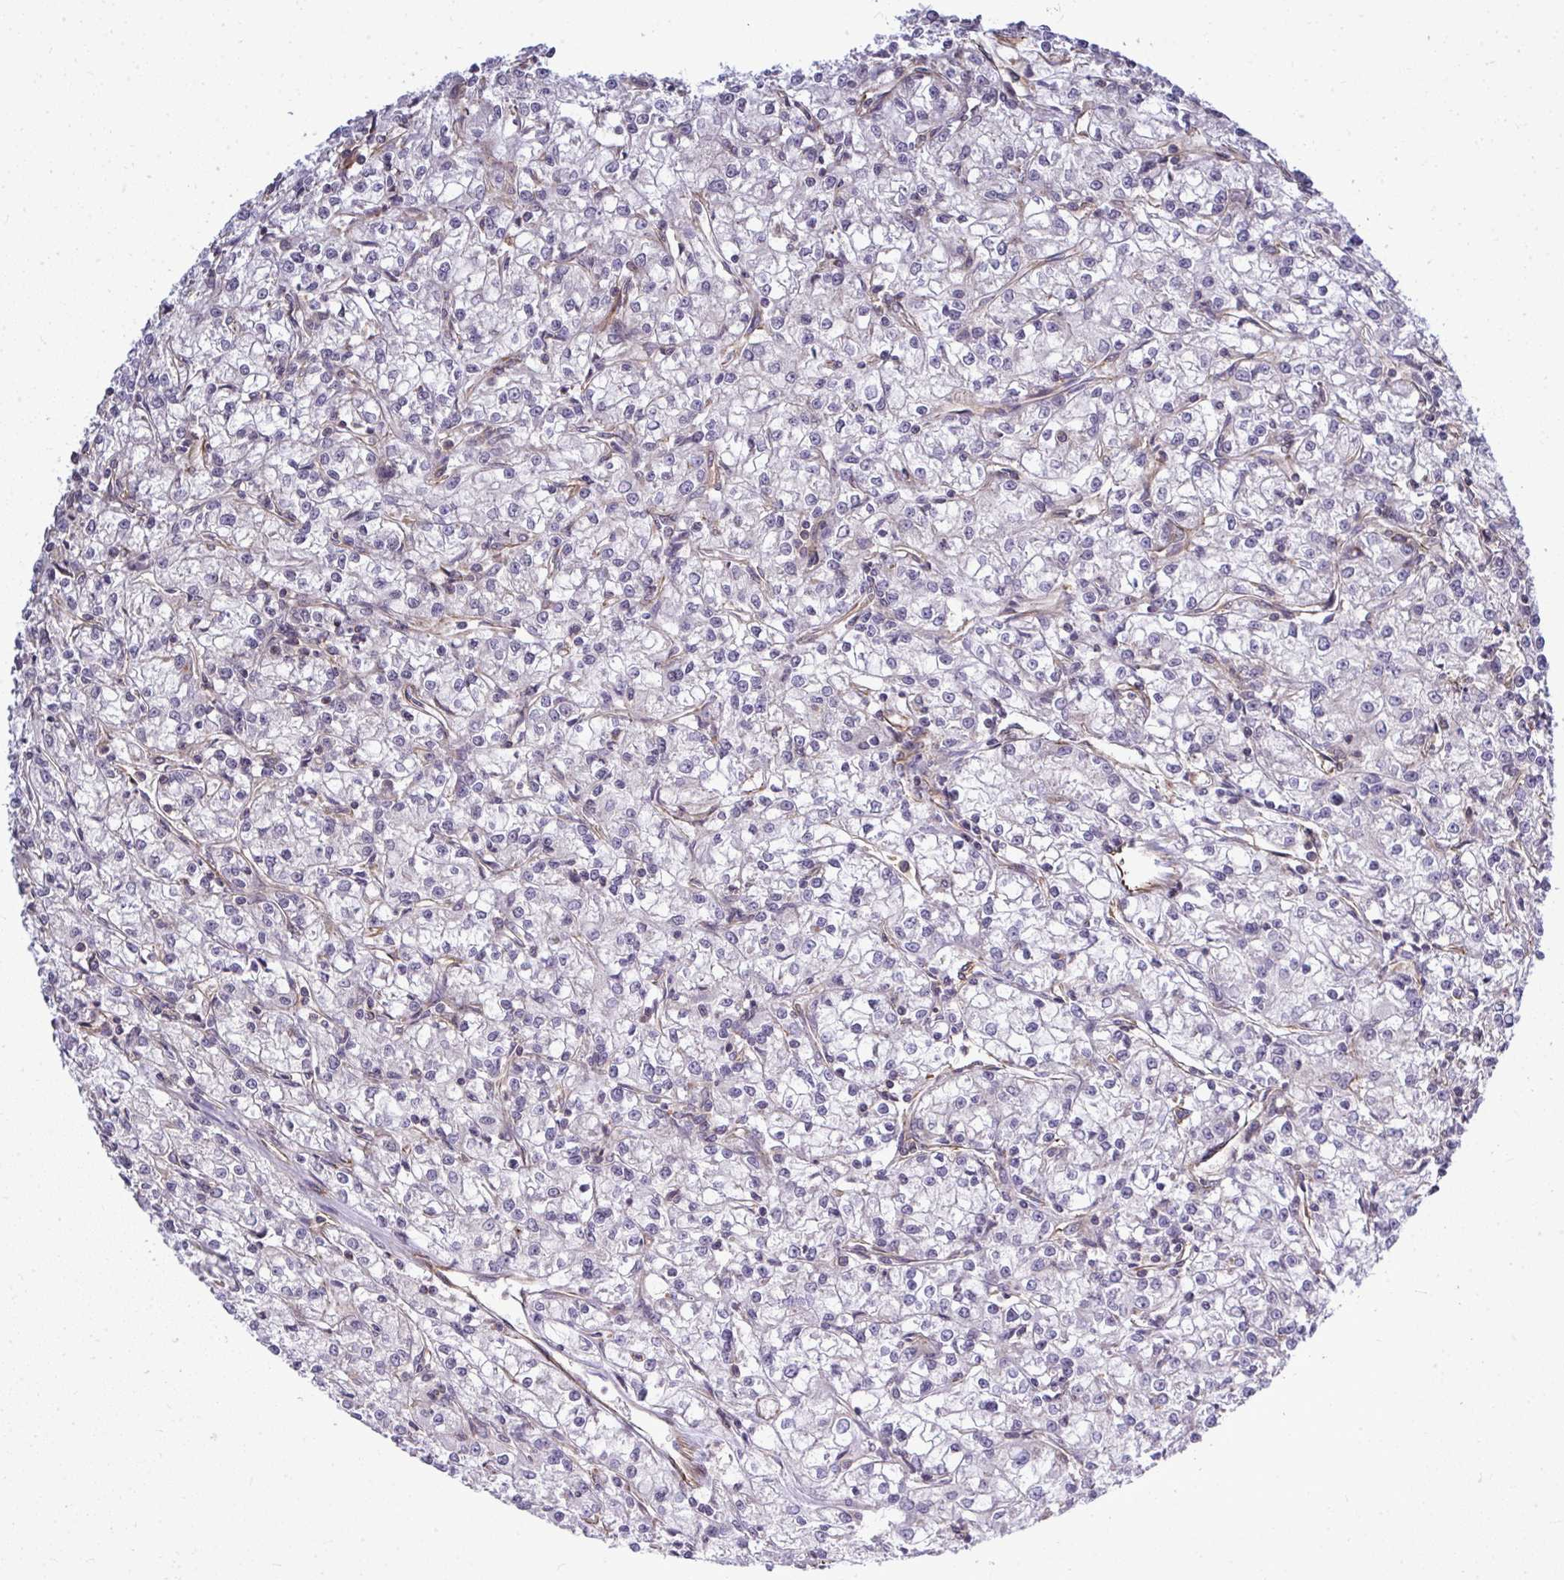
{"staining": {"intensity": "negative", "quantity": "none", "location": "none"}, "tissue": "renal cancer", "cell_type": "Tumor cells", "image_type": "cancer", "snomed": [{"axis": "morphology", "description": "Adenocarcinoma, NOS"}, {"axis": "topography", "description": "Kidney"}], "caption": "Human renal cancer stained for a protein using immunohistochemistry demonstrates no expression in tumor cells.", "gene": "FUT10", "patient": {"sex": "female", "age": 59}}